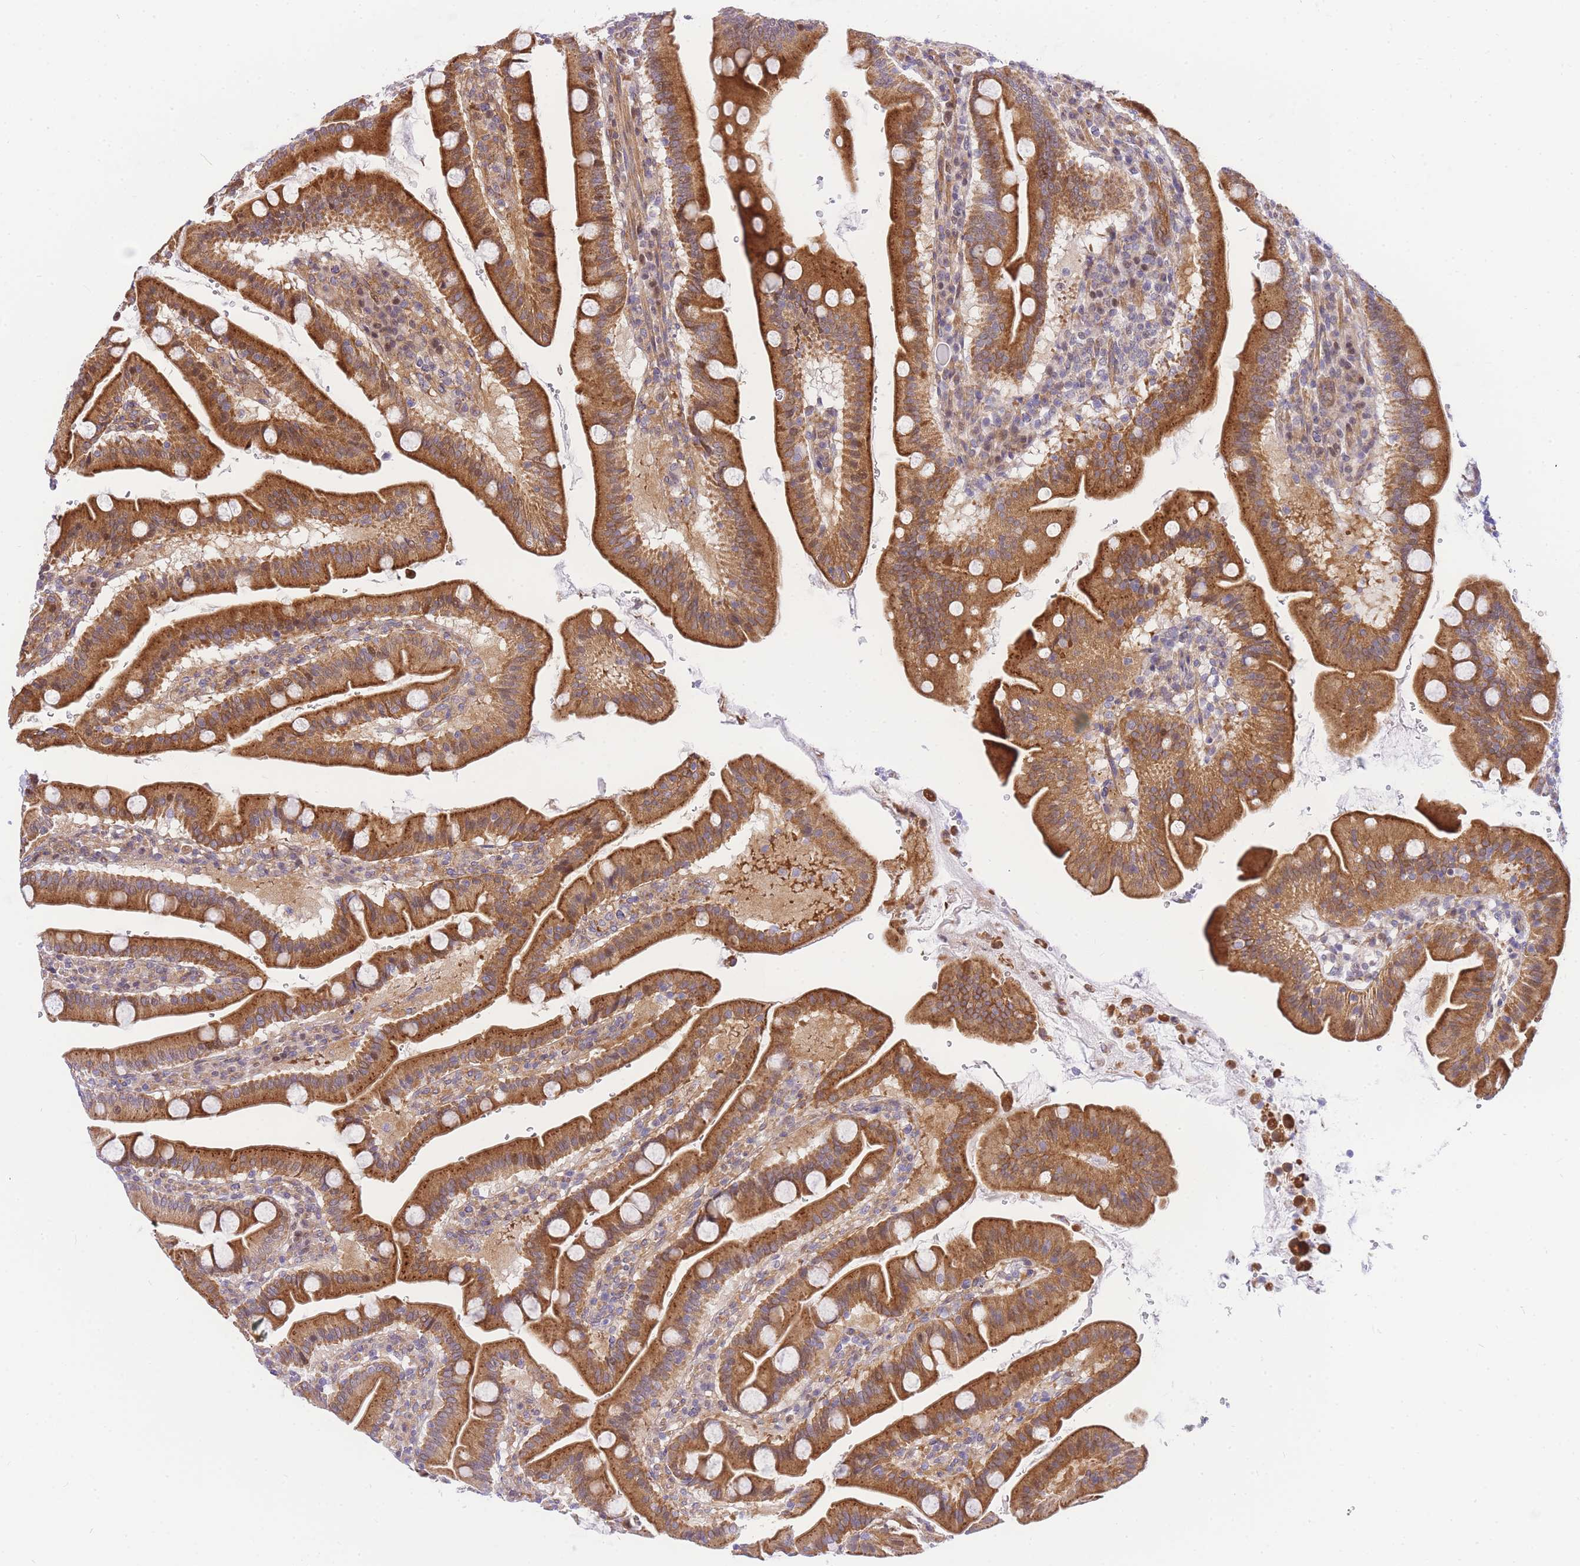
{"staining": {"intensity": "strong", "quantity": ">75%", "location": "cytoplasmic/membranous"}, "tissue": "duodenum", "cell_type": "Glandular cells", "image_type": "normal", "snomed": [{"axis": "morphology", "description": "Normal tissue, NOS"}, {"axis": "morphology", "description": "Adenocarcinoma, NOS"}, {"axis": "topography", "description": "Pancreas"}, {"axis": "topography", "description": "Duodenum"}], "caption": "High-magnification brightfield microscopy of unremarkable duodenum stained with DAB (brown) and counterstained with hematoxylin (blue). glandular cells exhibit strong cytoplasmic/membranous staining is identified in approximately>75% of cells.", "gene": "S100PBP", "patient": {"sex": "male", "age": 50}}